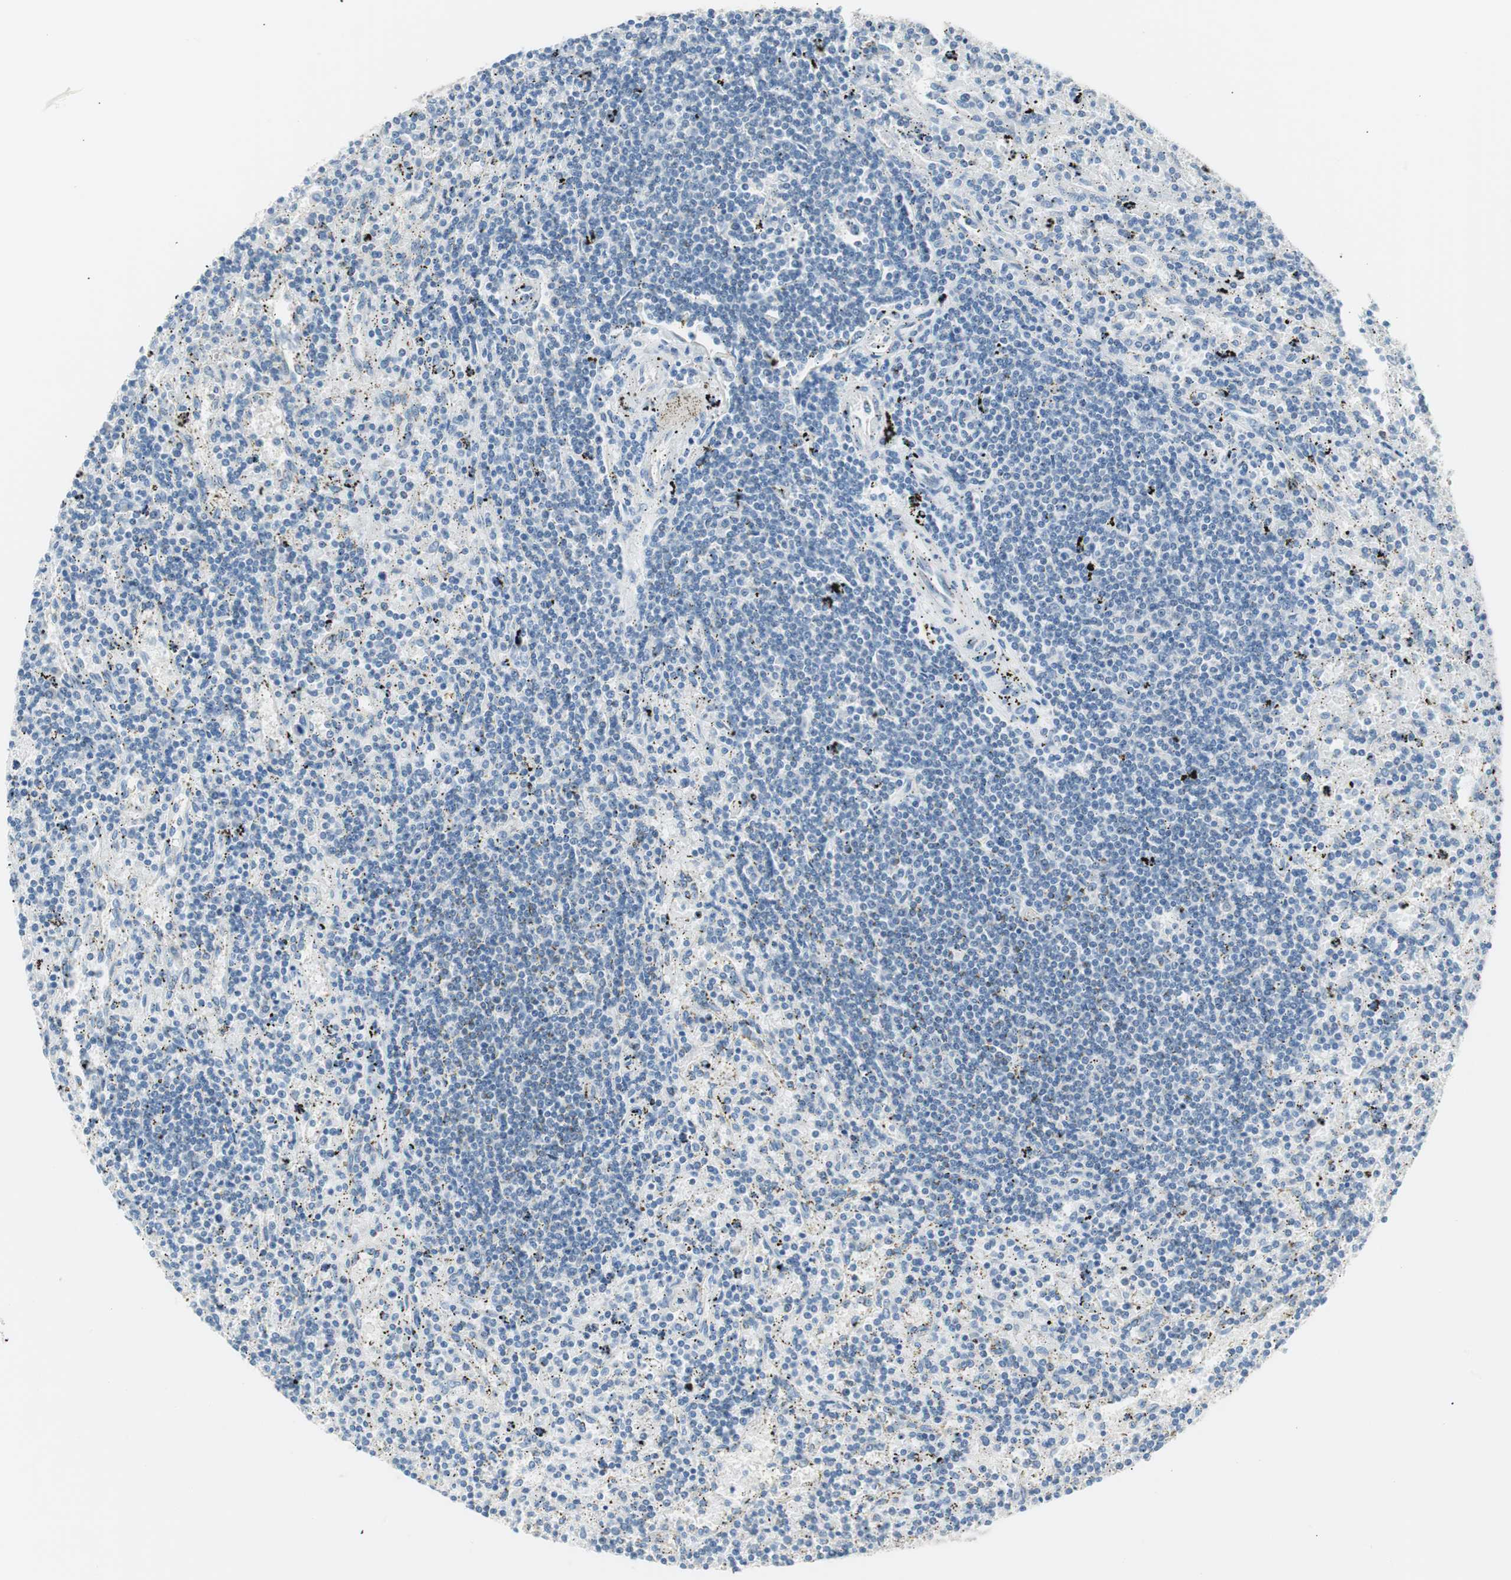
{"staining": {"intensity": "negative", "quantity": "none", "location": "none"}, "tissue": "lymphoma", "cell_type": "Tumor cells", "image_type": "cancer", "snomed": [{"axis": "morphology", "description": "Malignant lymphoma, non-Hodgkin's type, Low grade"}, {"axis": "topography", "description": "Spleen"}], "caption": "A high-resolution image shows immunohistochemistry (IHC) staining of lymphoma, which shows no significant positivity in tumor cells.", "gene": "VIL1", "patient": {"sex": "male", "age": 76}}